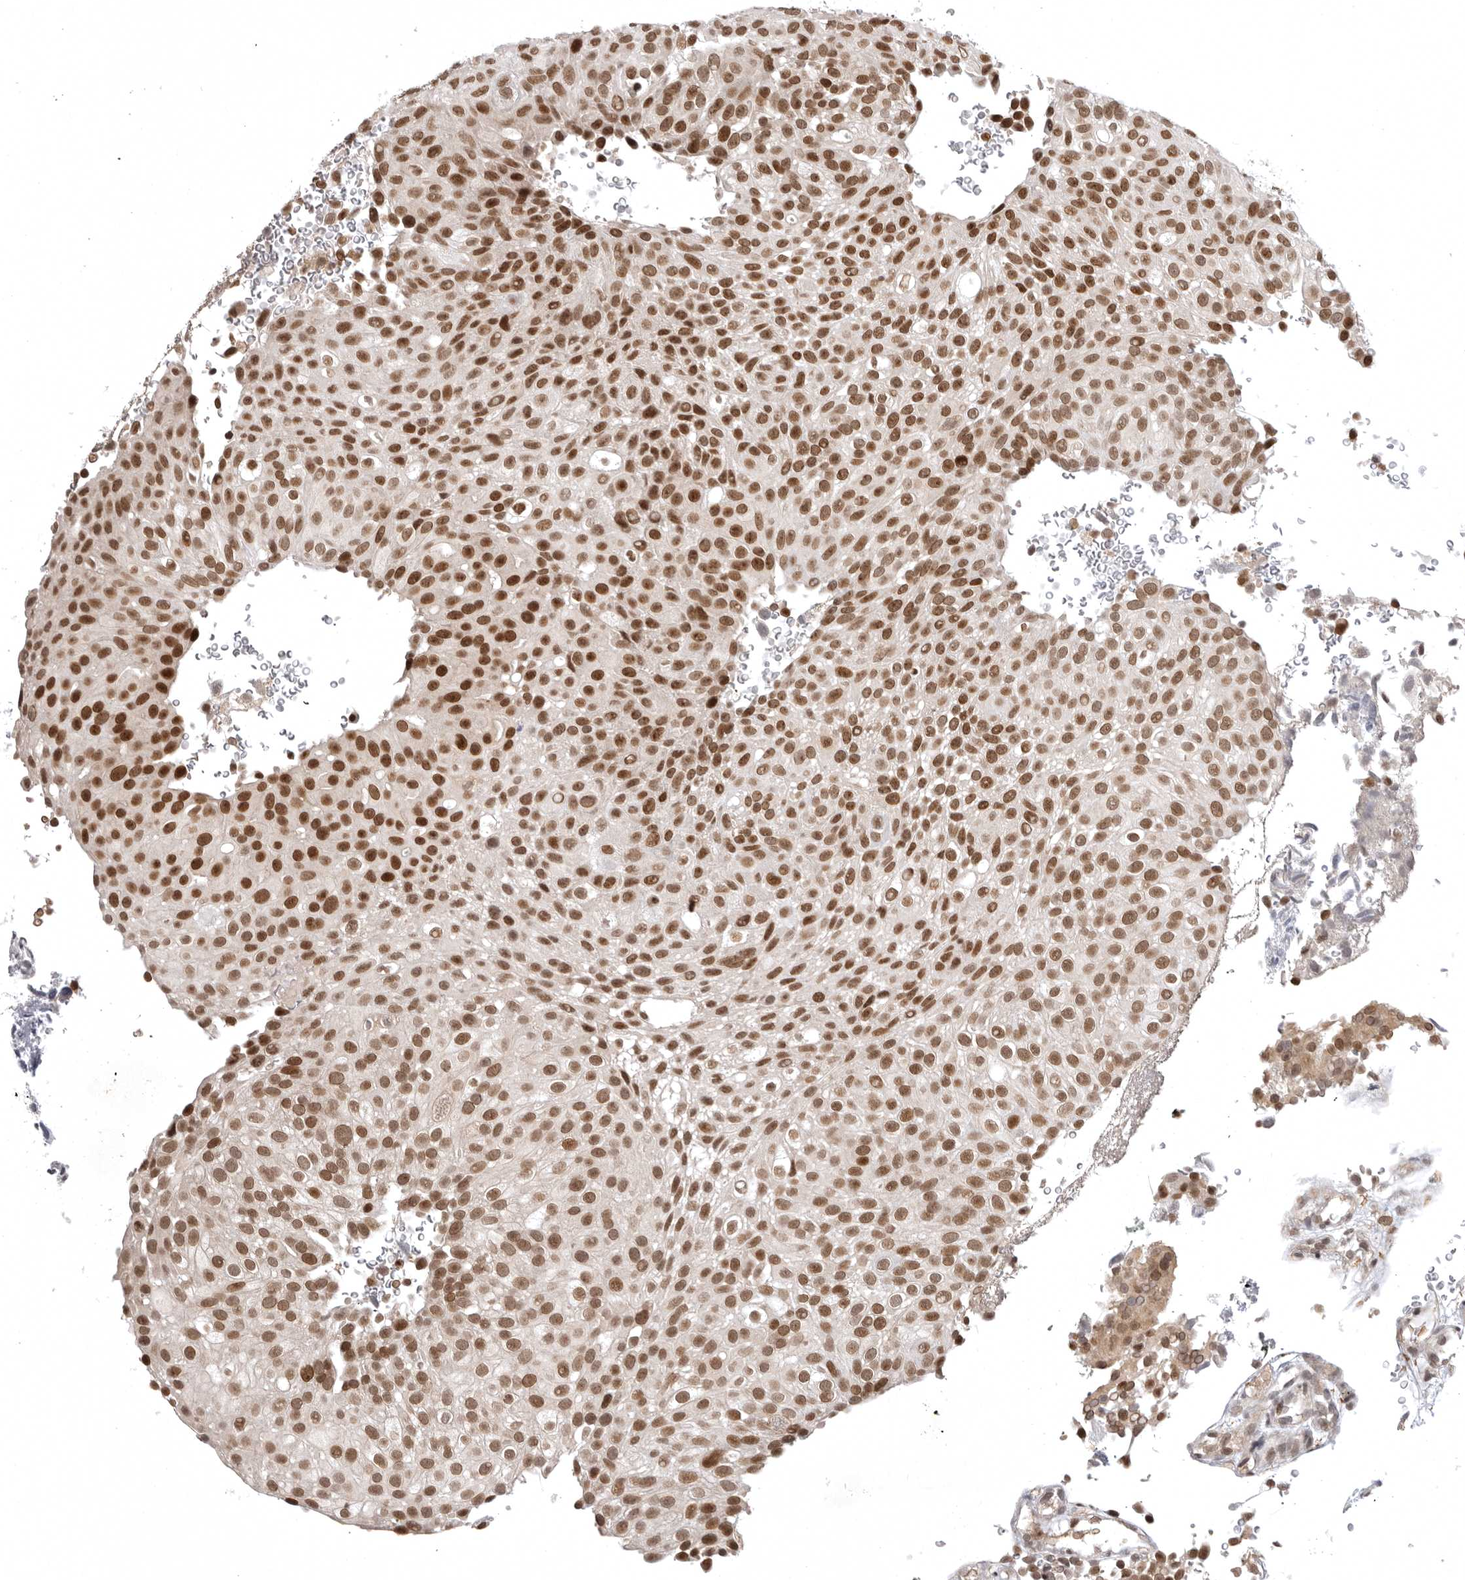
{"staining": {"intensity": "strong", "quantity": ">75%", "location": "nuclear"}, "tissue": "urothelial cancer", "cell_type": "Tumor cells", "image_type": "cancer", "snomed": [{"axis": "morphology", "description": "Urothelial carcinoma, Low grade"}, {"axis": "topography", "description": "Urinary bladder"}], "caption": "Immunohistochemistry (IHC) micrograph of low-grade urothelial carcinoma stained for a protein (brown), which reveals high levels of strong nuclear staining in approximately >75% of tumor cells.", "gene": "ZNF830", "patient": {"sex": "male", "age": 78}}